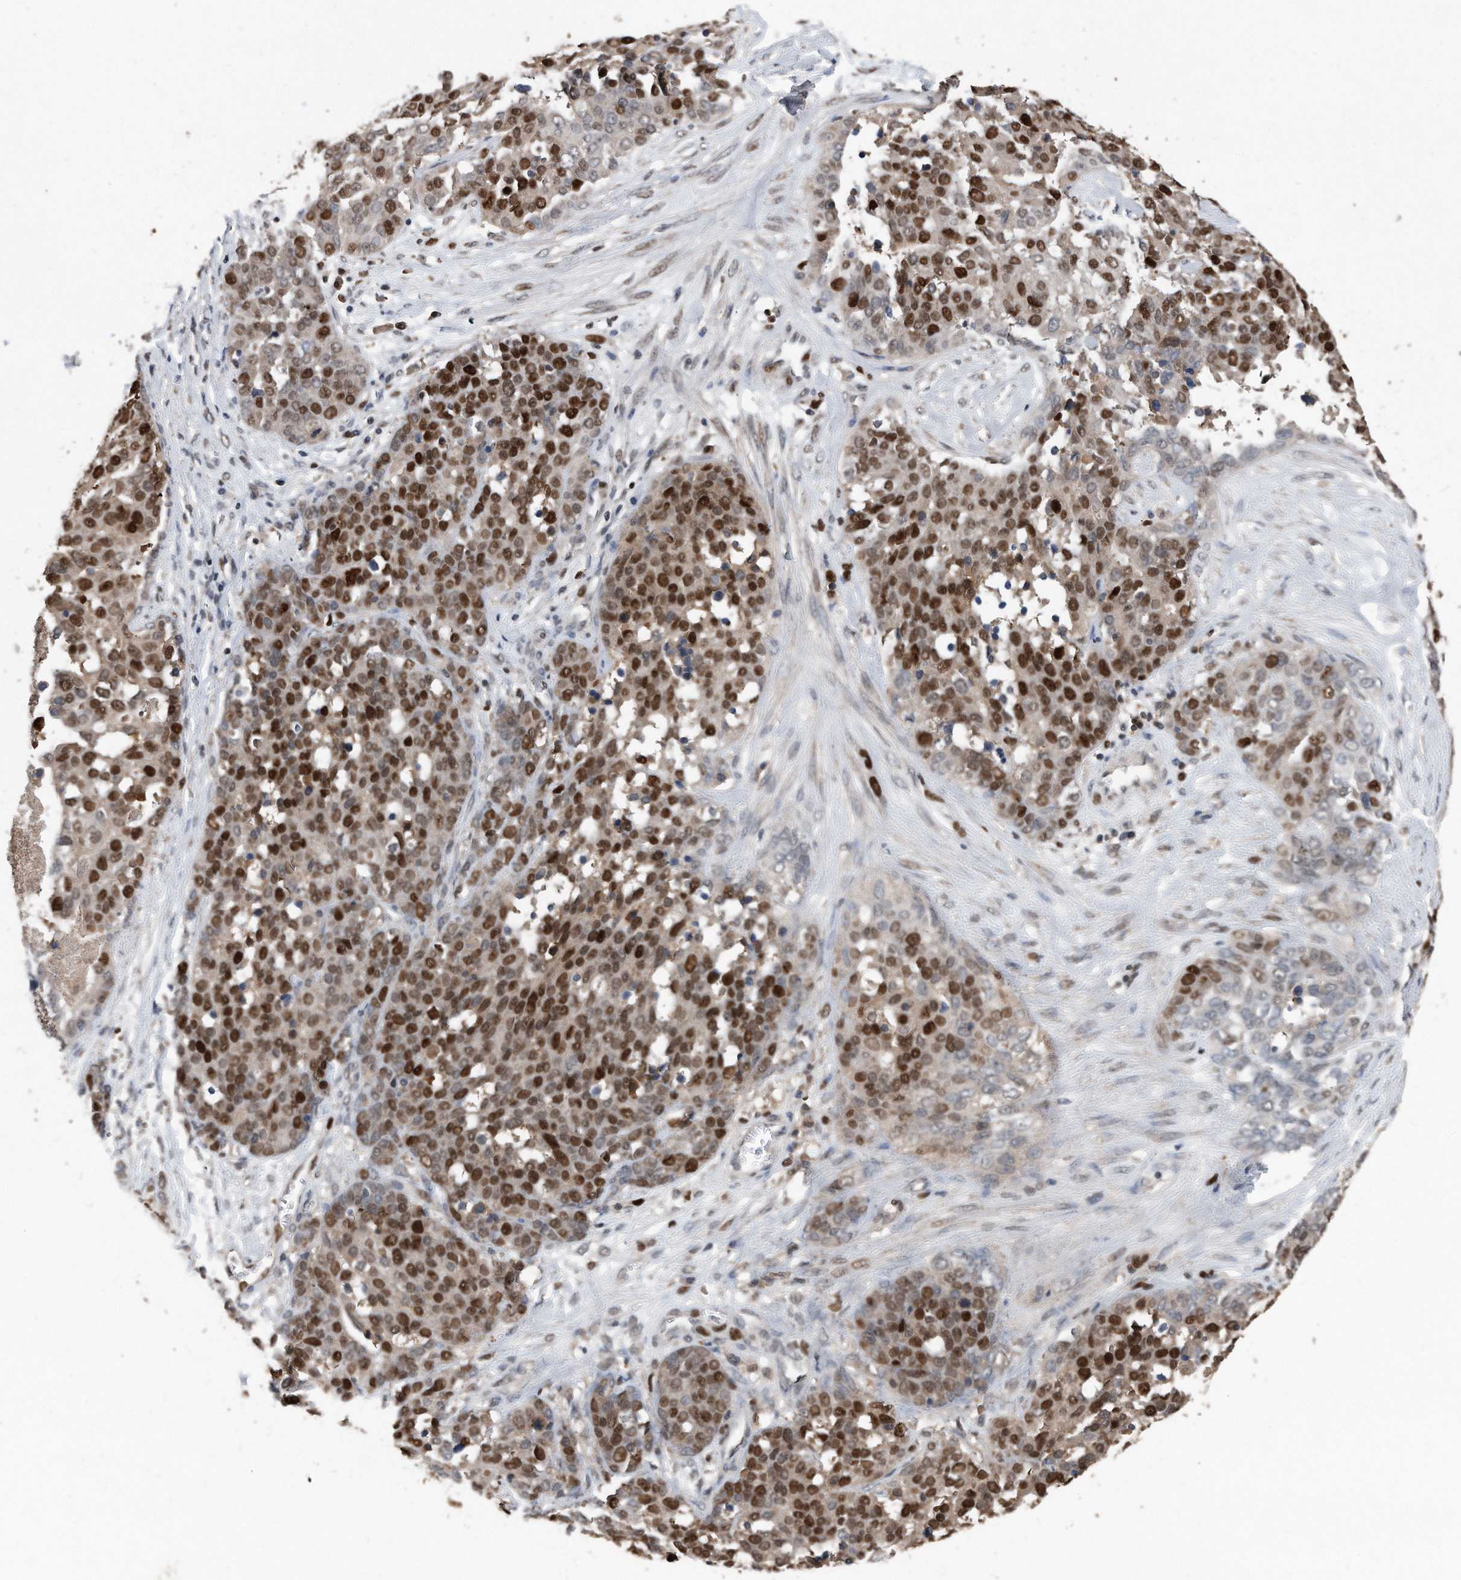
{"staining": {"intensity": "strong", "quantity": ">75%", "location": "nuclear"}, "tissue": "ovarian cancer", "cell_type": "Tumor cells", "image_type": "cancer", "snomed": [{"axis": "morphology", "description": "Cystadenocarcinoma, serous, NOS"}, {"axis": "topography", "description": "Ovary"}], "caption": "There is high levels of strong nuclear positivity in tumor cells of ovarian serous cystadenocarcinoma, as demonstrated by immunohistochemical staining (brown color).", "gene": "PCNA", "patient": {"sex": "female", "age": 44}}